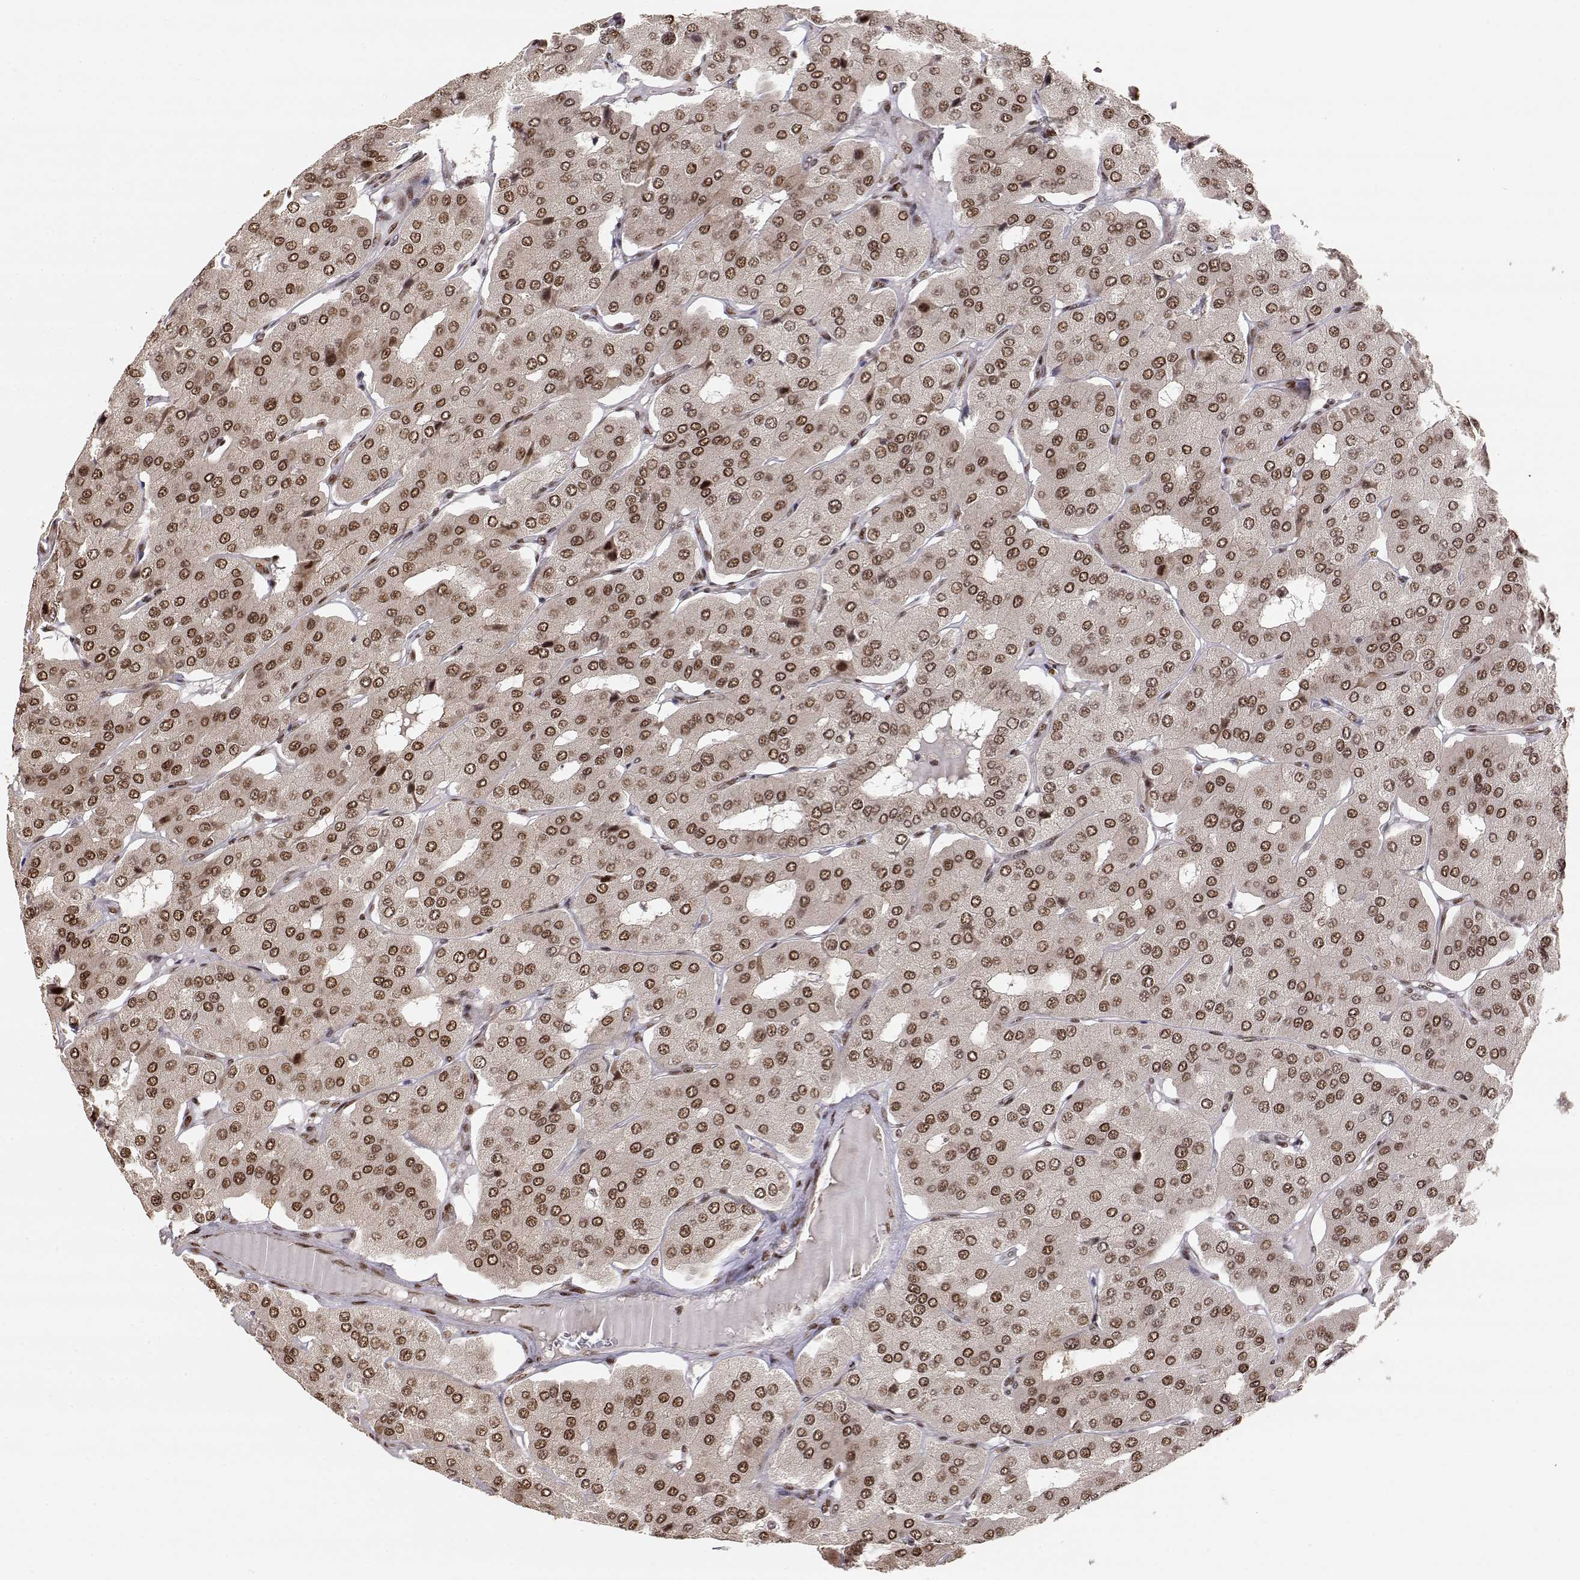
{"staining": {"intensity": "moderate", "quantity": ">75%", "location": "nuclear"}, "tissue": "parathyroid gland", "cell_type": "Glandular cells", "image_type": "normal", "snomed": [{"axis": "morphology", "description": "Normal tissue, NOS"}, {"axis": "morphology", "description": "Adenoma, NOS"}, {"axis": "topography", "description": "Parathyroid gland"}], "caption": "Protein expression analysis of normal parathyroid gland reveals moderate nuclear positivity in approximately >75% of glandular cells.", "gene": "BRCA1", "patient": {"sex": "female", "age": 86}}